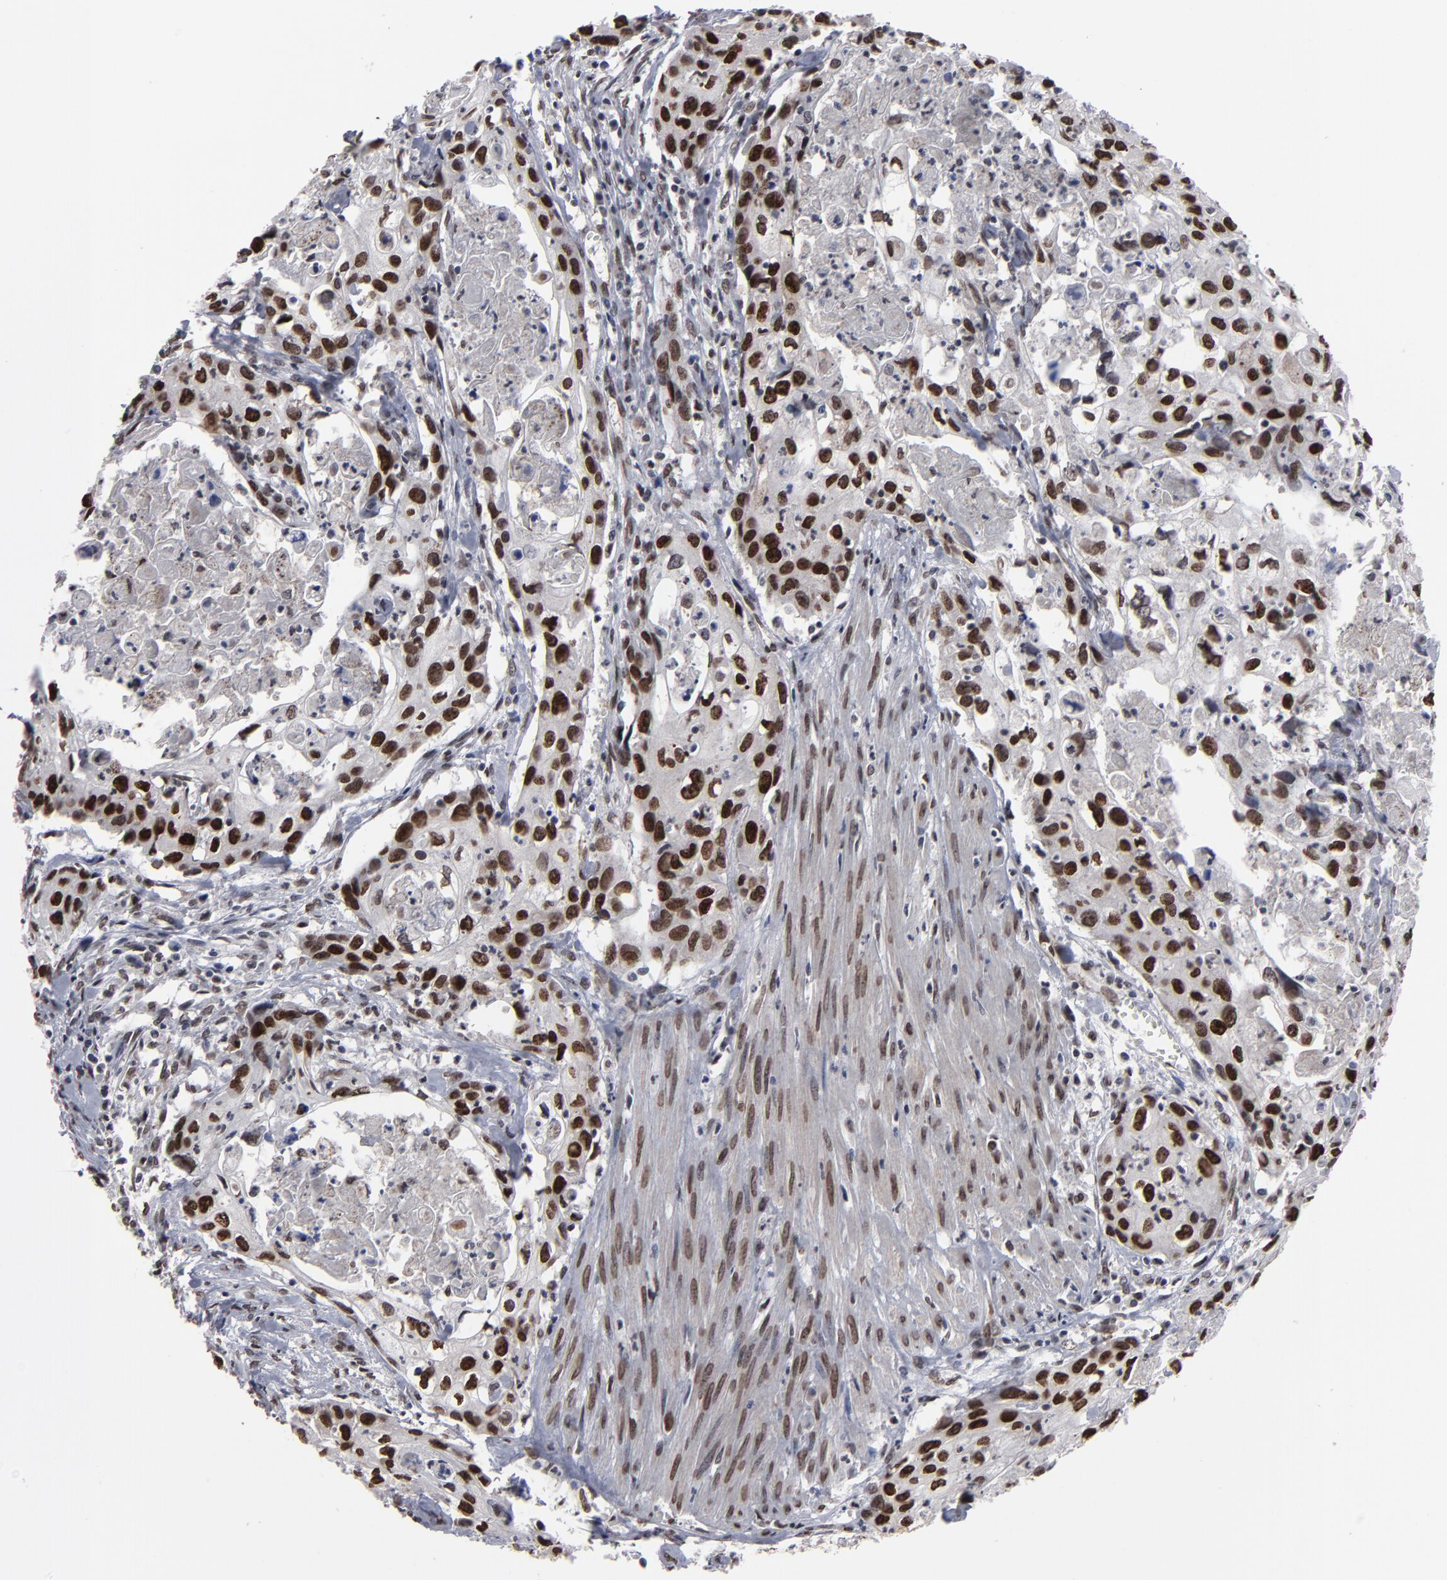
{"staining": {"intensity": "strong", "quantity": ">75%", "location": "nuclear"}, "tissue": "urothelial cancer", "cell_type": "Tumor cells", "image_type": "cancer", "snomed": [{"axis": "morphology", "description": "Urothelial carcinoma, High grade"}, {"axis": "topography", "description": "Urinary bladder"}], "caption": "This is an image of IHC staining of high-grade urothelial carcinoma, which shows strong expression in the nuclear of tumor cells.", "gene": "BAZ1A", "patient": {"sex": "male", "age": 54}}